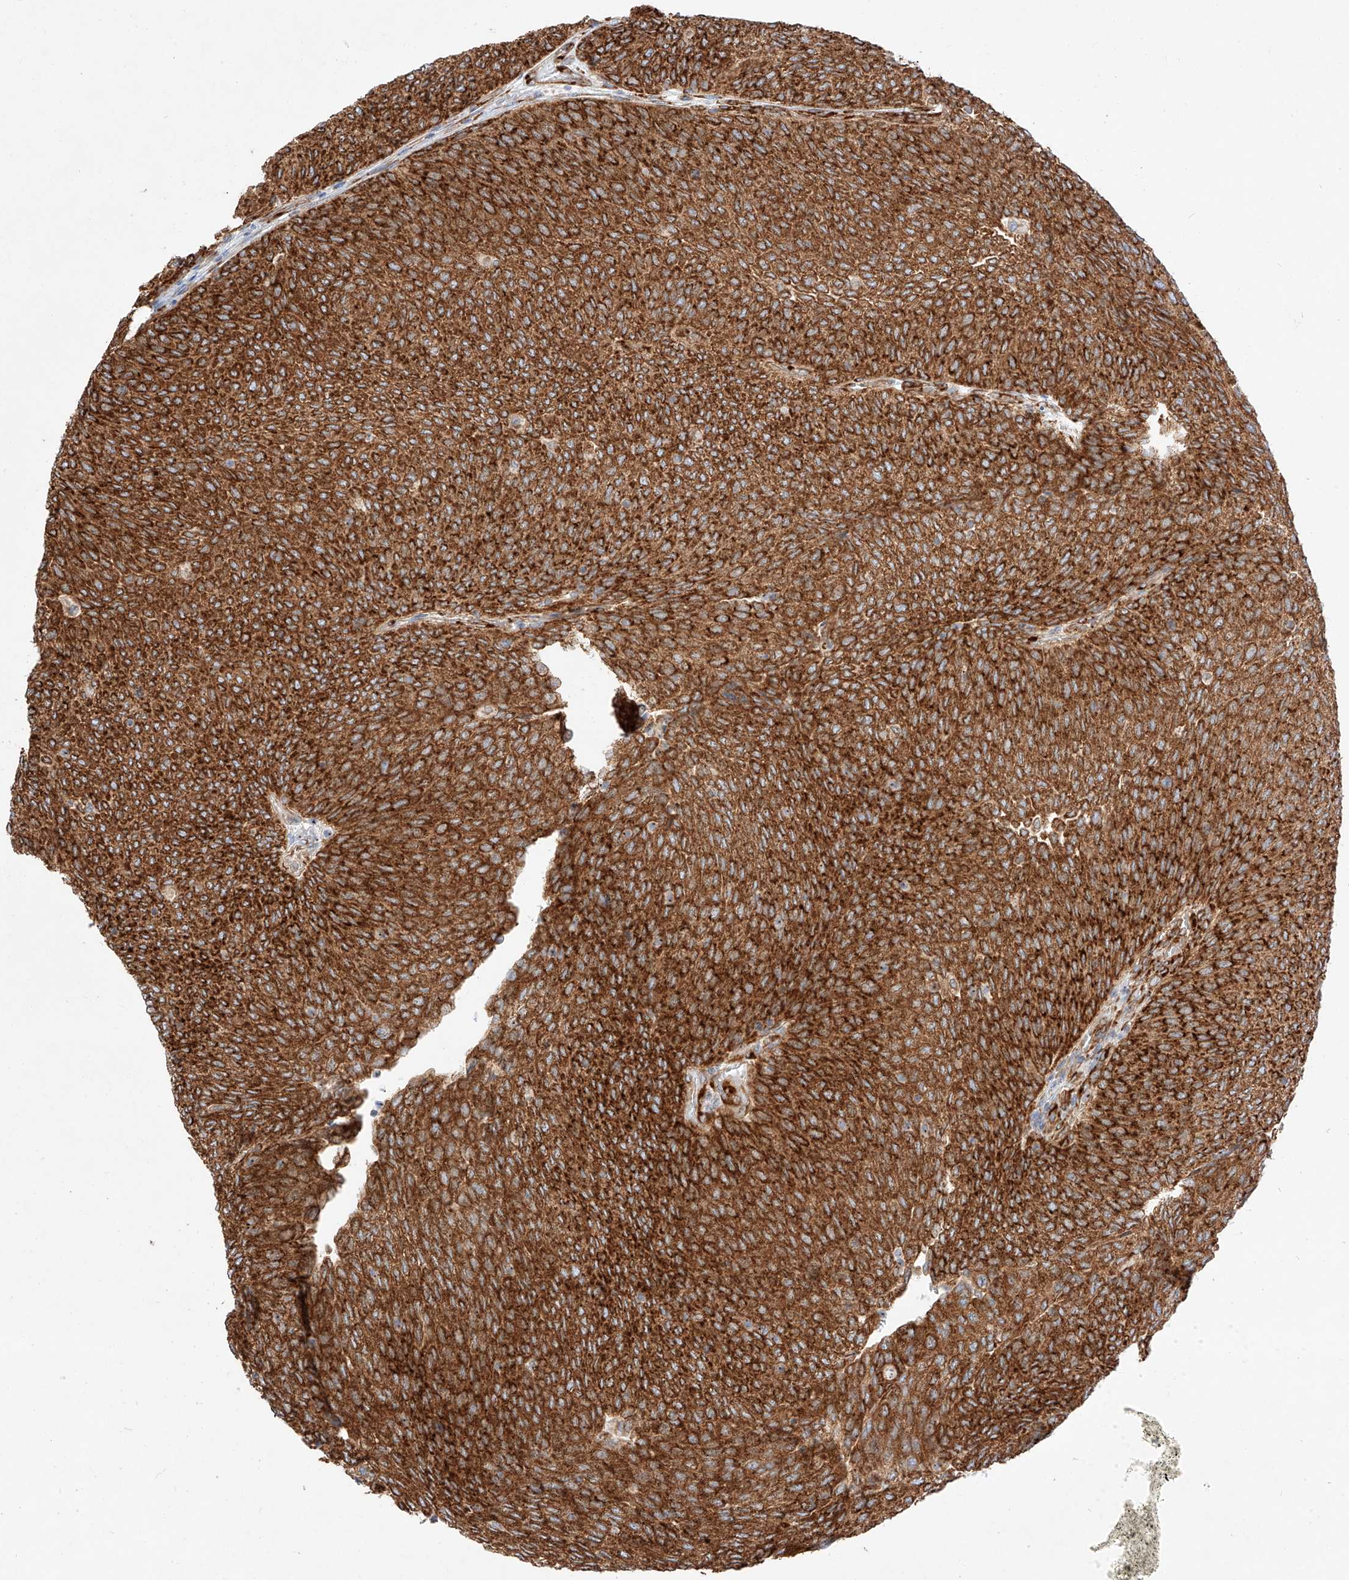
{"staining": {"intensity": "strong", "quantity": ">75%", "location": "cytoplasmic/membranous"}, "tissue": "urothelial cancer", "cell_type": "Tumor cells", "image_type": "cancer", "snomed": [{"axis": "morphology", "description": "Urothelial carcinoma, Low grade"}, {"axis": "topography", "description": "Urinary bladder"}], "caption": "Human urothelial carcinoma (low-grade) stained for a protein (brown) exhibits strong cytoplasmic/membranous positive expression in approximately >75% of tumor cells.", "gene": "CSGALNACT2", "patient": {"sex": "female", "age": 79}}